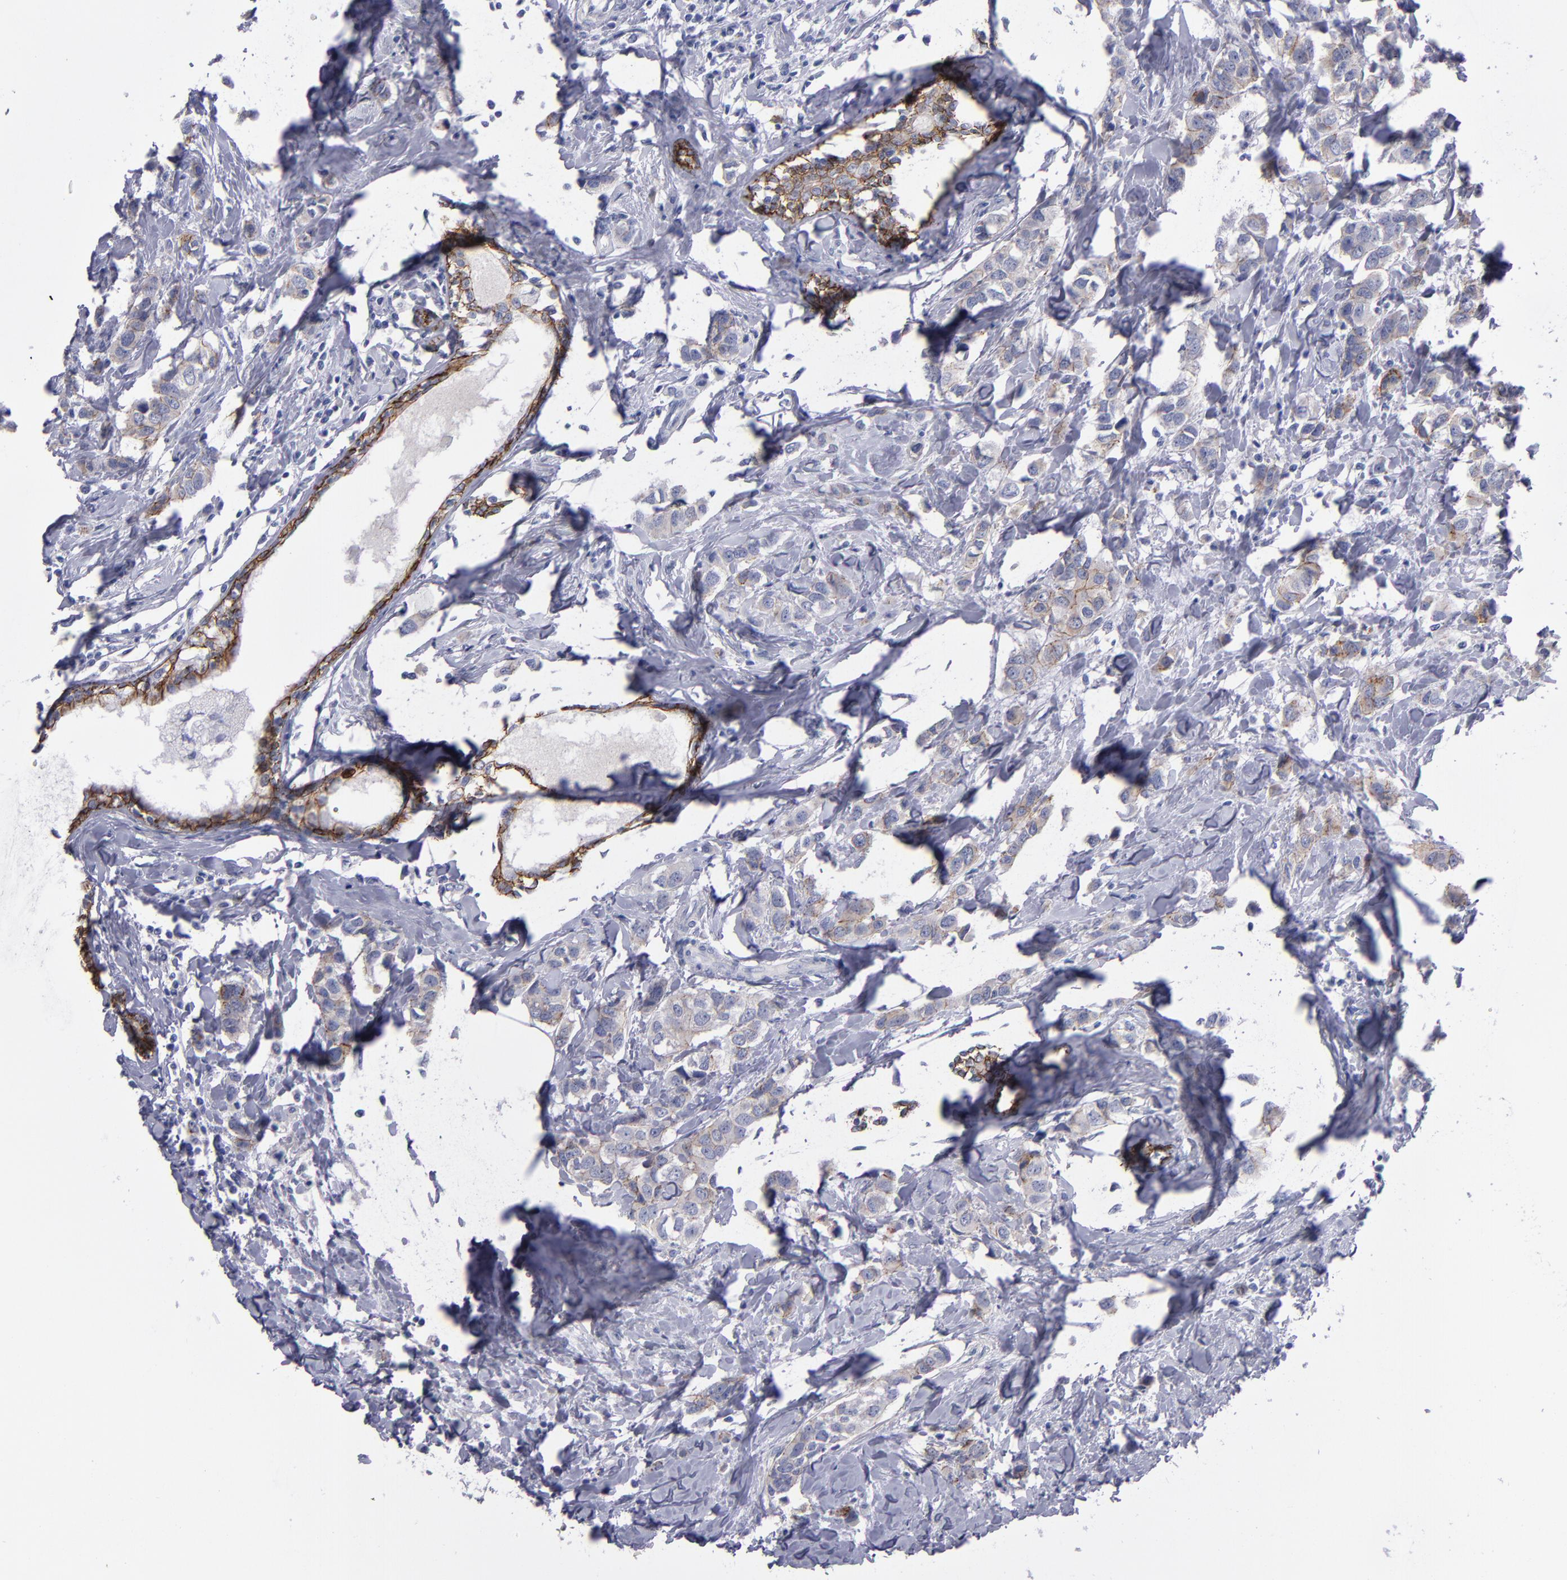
{"staining": {"intensity": "weak", "quantity": ">75%", "location": "cytoplasmic/membranous"}, "tissue": "breast cancer", "cell_type": "Tumor cells", "image_type": "cancer", "snomed": [{"axis": "morphology", "description": "Normal tissue, NOS"}, {"axis": "morphology", "description": "Duct carcinoma"}, {"axis": "topography", "description": "Breast"}], "caption": "The immunohistochemical stain labels weak cytoplasmic/membranous expression in tumor cells of infiltrating ductal carcinoma (breast) tissue.", "gene": "CDH3", "patient": {"sex": "female", "age": 50}}